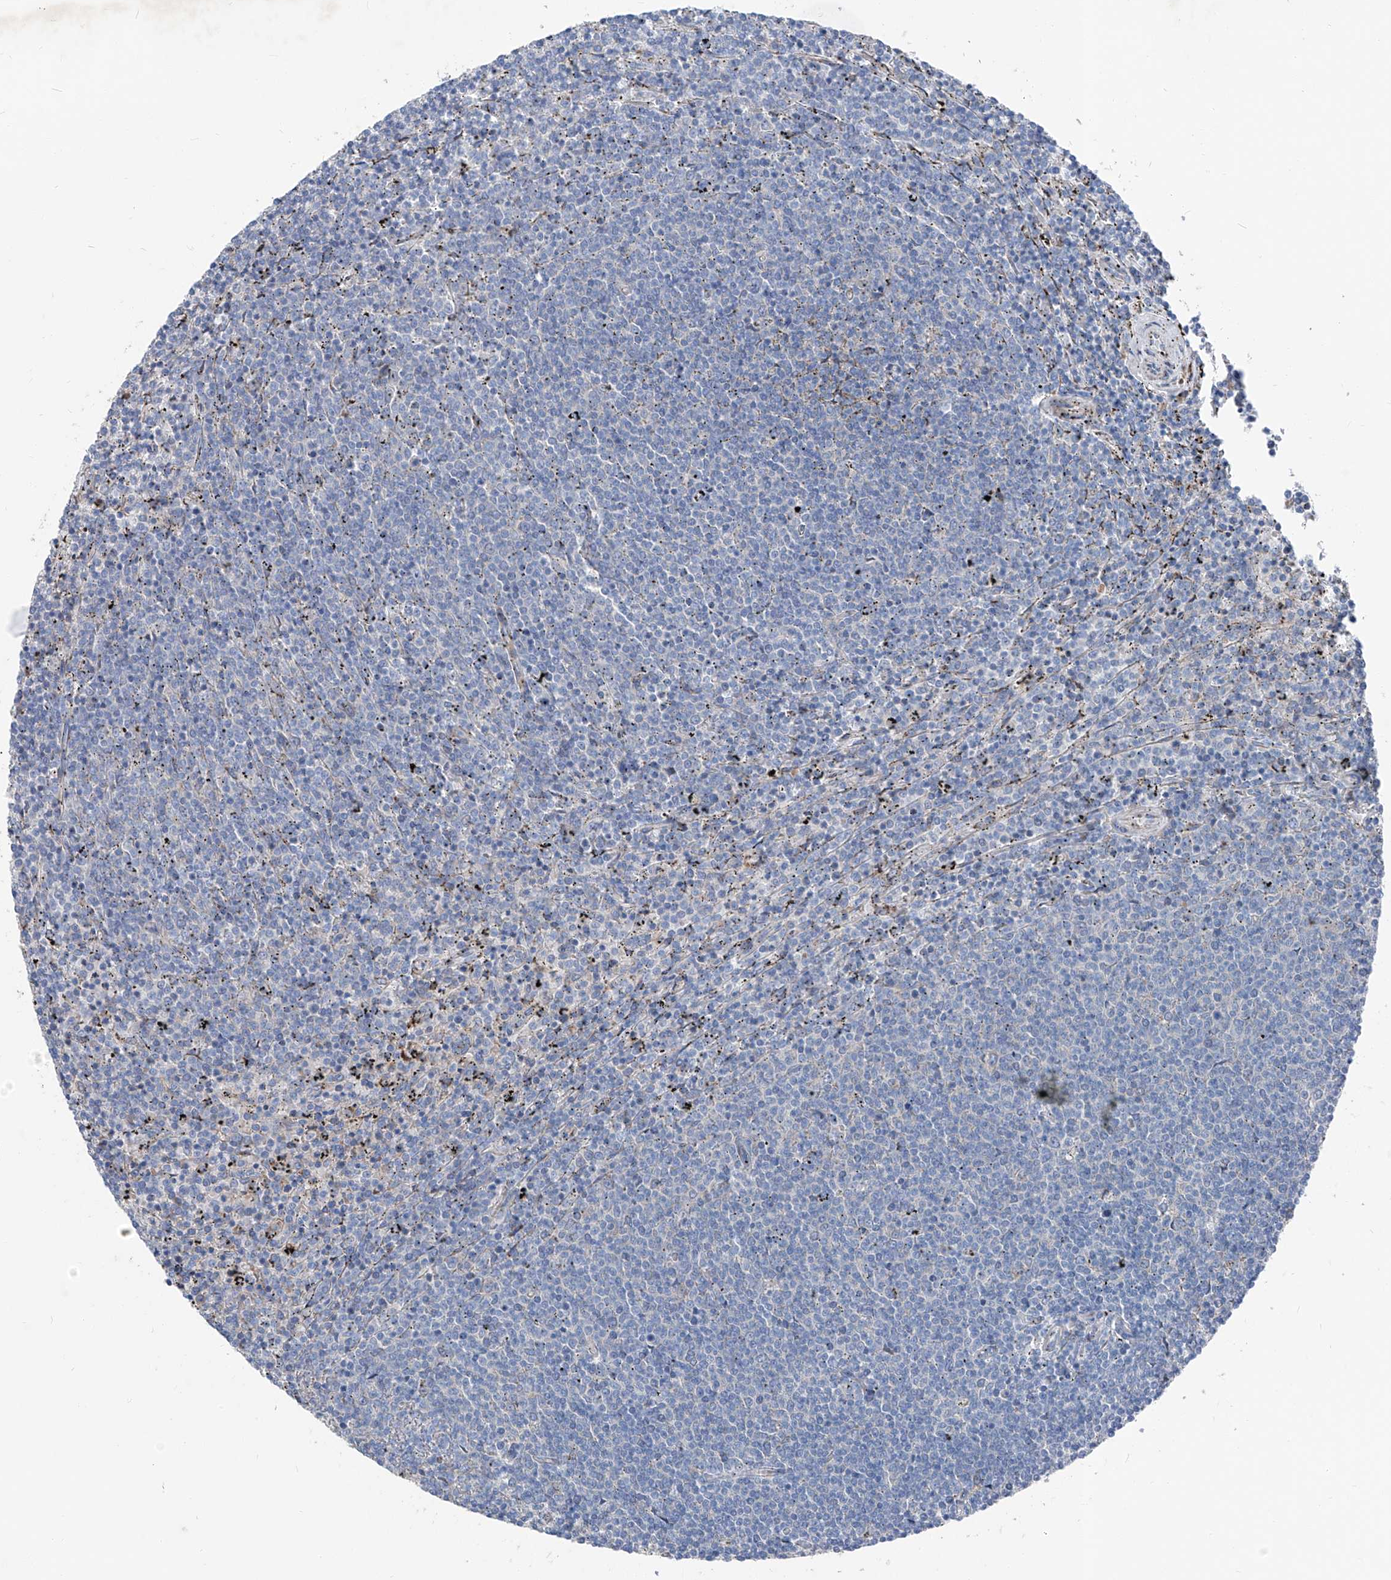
{"staining": {"intensity": "negative", "quantity": "none", "location": "none"}, "tissue": "lymphoma", "cell_type": "Tumor cells", "image_type": "cancer", "snomed": [{"axis": "morphology", "description": "Malignant lymphoma, non-Hodgkin's type, Low grade"}, {"axis": "topography", "description": "Spleen"}], "caption": "Tumor cells show no significant protein expression in low-grade malignant lymphoma, non-Hodgkin's type.", "gene": "IFI27", "patient": {"sex": "female", "age": 50}}